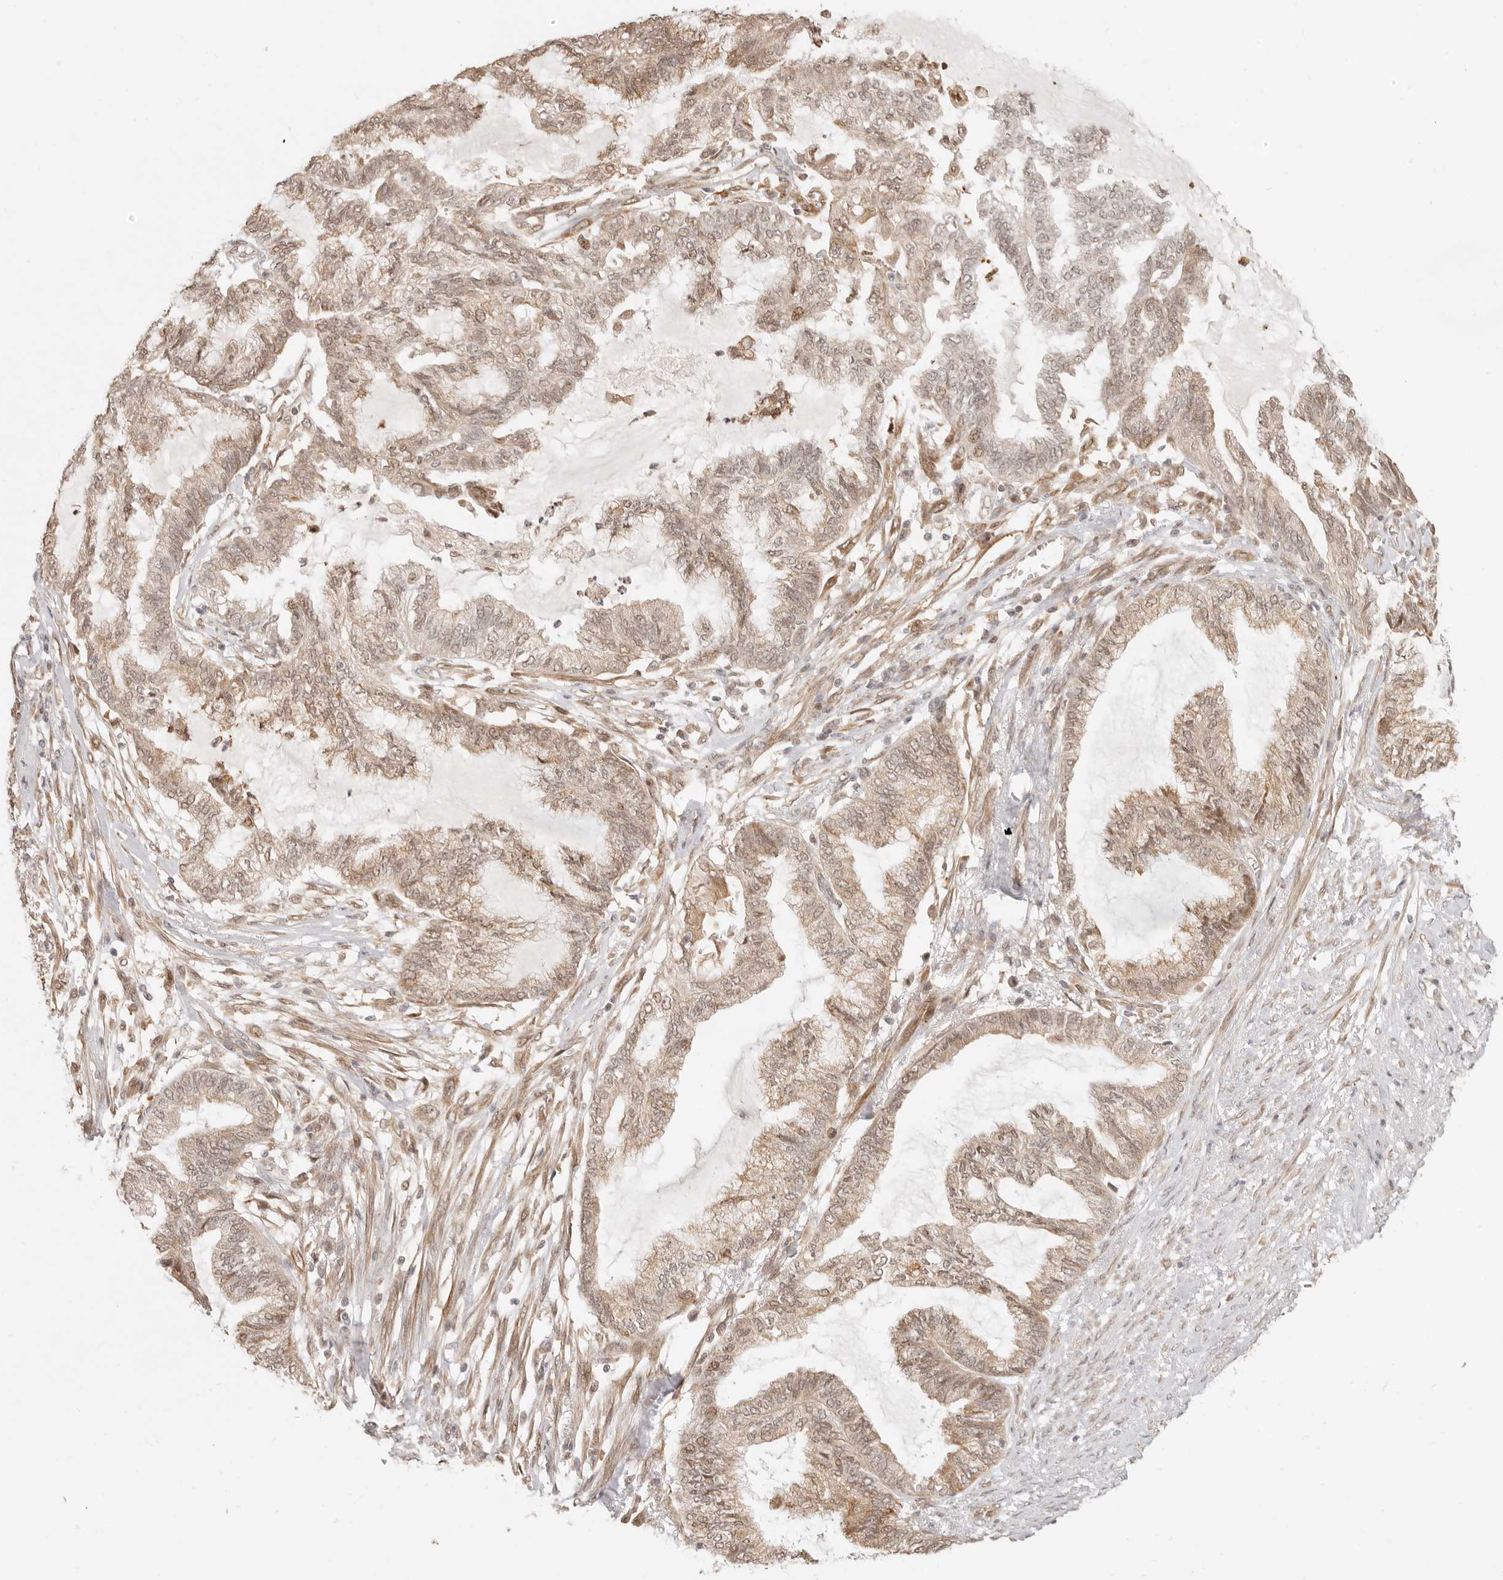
{"staining": {"intensity": "weak", "quantity": ">75%", "location": "cytoplasmic/membranous,nuclear"}, "tissue": "endometrial cancer", "cell_type": "Tumor cells", "image_type": "cancer", "snomed": [{"axis": "morphology", "description": "Adenocarcinoma, NOS"}, {"axis": "topography", "description": "Endometrium"}], "caption": "Tumor cells show weak cytoplasmic/membranous and nuclear expression in about >75% of cells in endometrial cancer.", "gene": "TUFT1", "patient": {"sex": "female", "age": 86}}